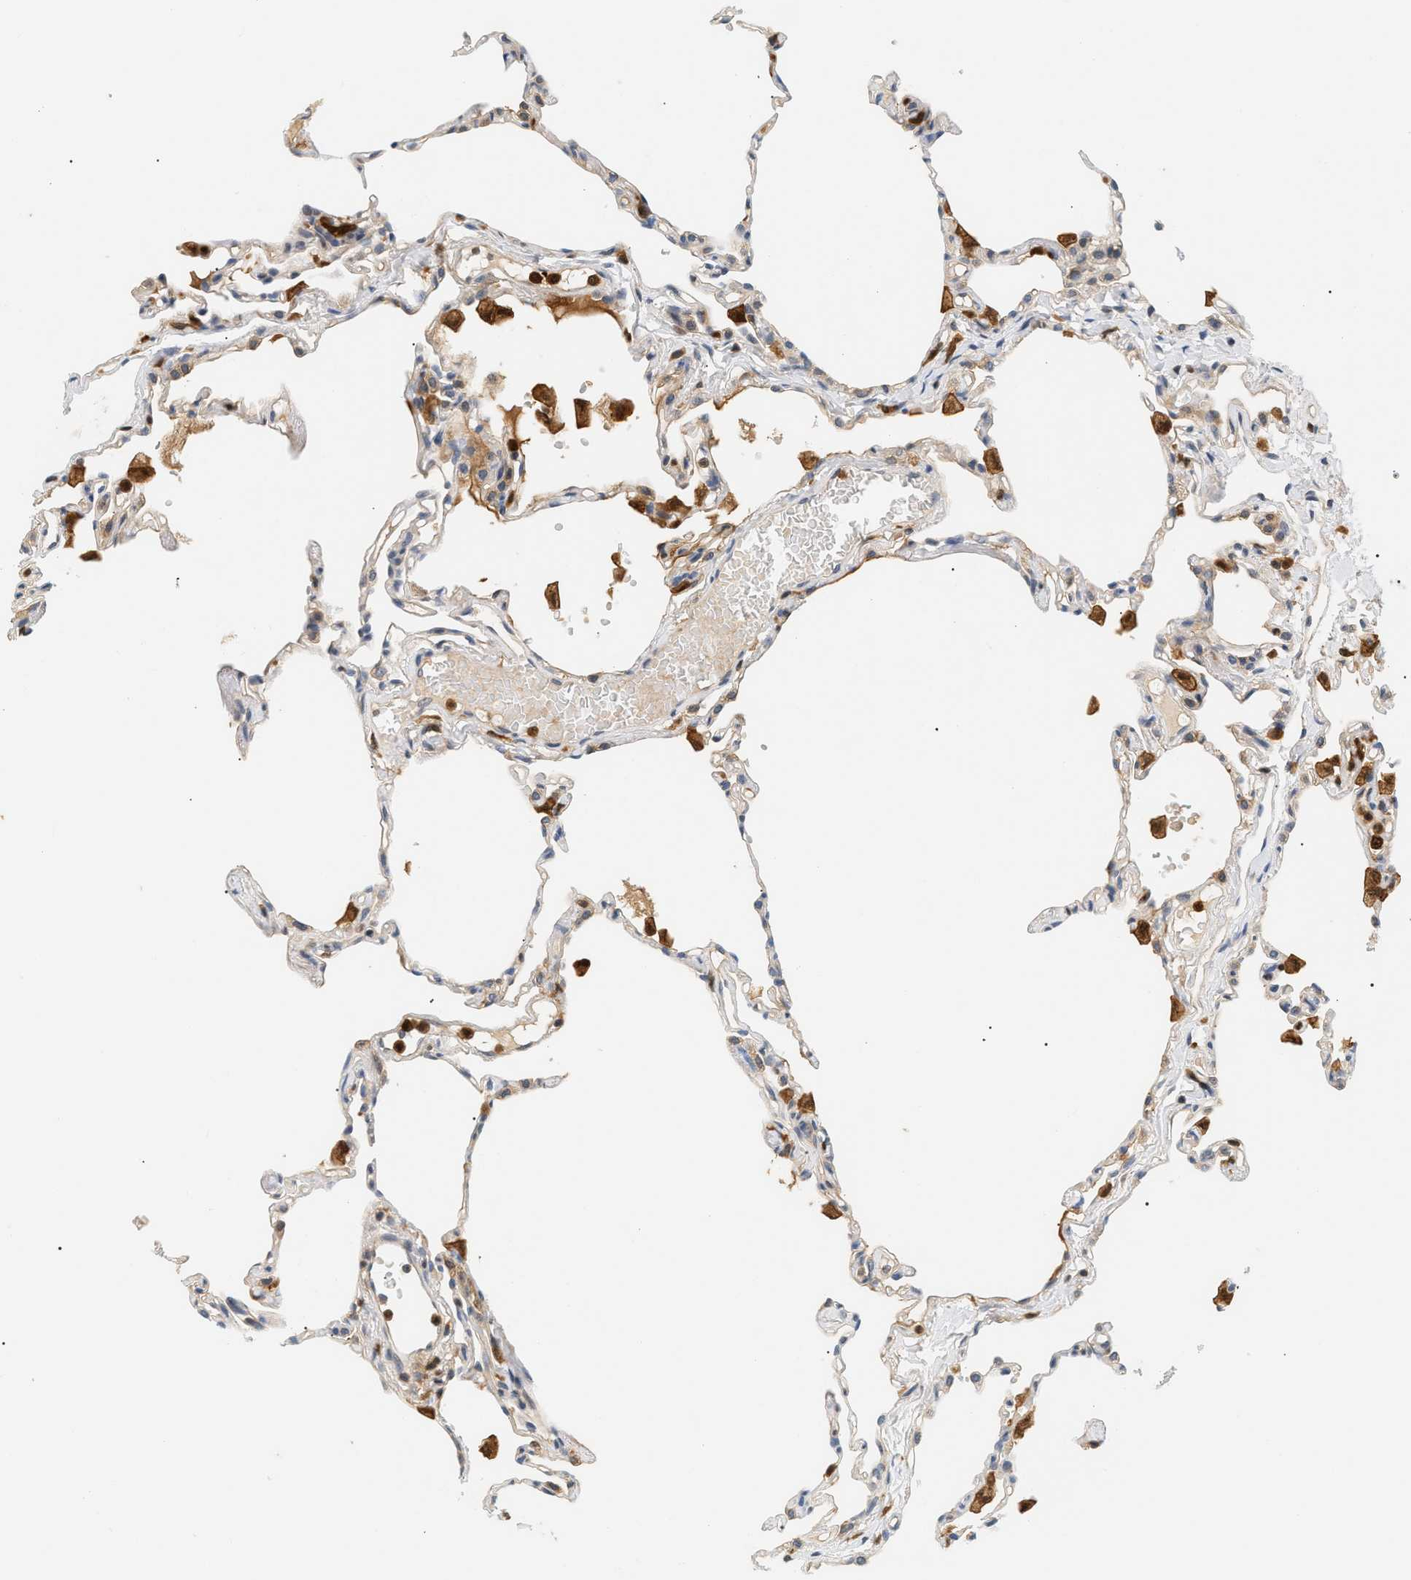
{"staining": {"intensity": "weak", "quantity": "<25%", "location": "cytoplasmic/membranous"}, "tissue": "lung", "cell_type": "Alveolar cells", "image_type": "normal", "snomed": [{"axis": "morphology", "description": "Normal tissue, NOS"}, {"axis": "topography", "description": "Lung"}], "caption": "Human lung stained for a protein using IHC exhibits no expression in alveolar cells.", "gene": "PYCARD", "patient": {"sex": "female", "age": 49}}